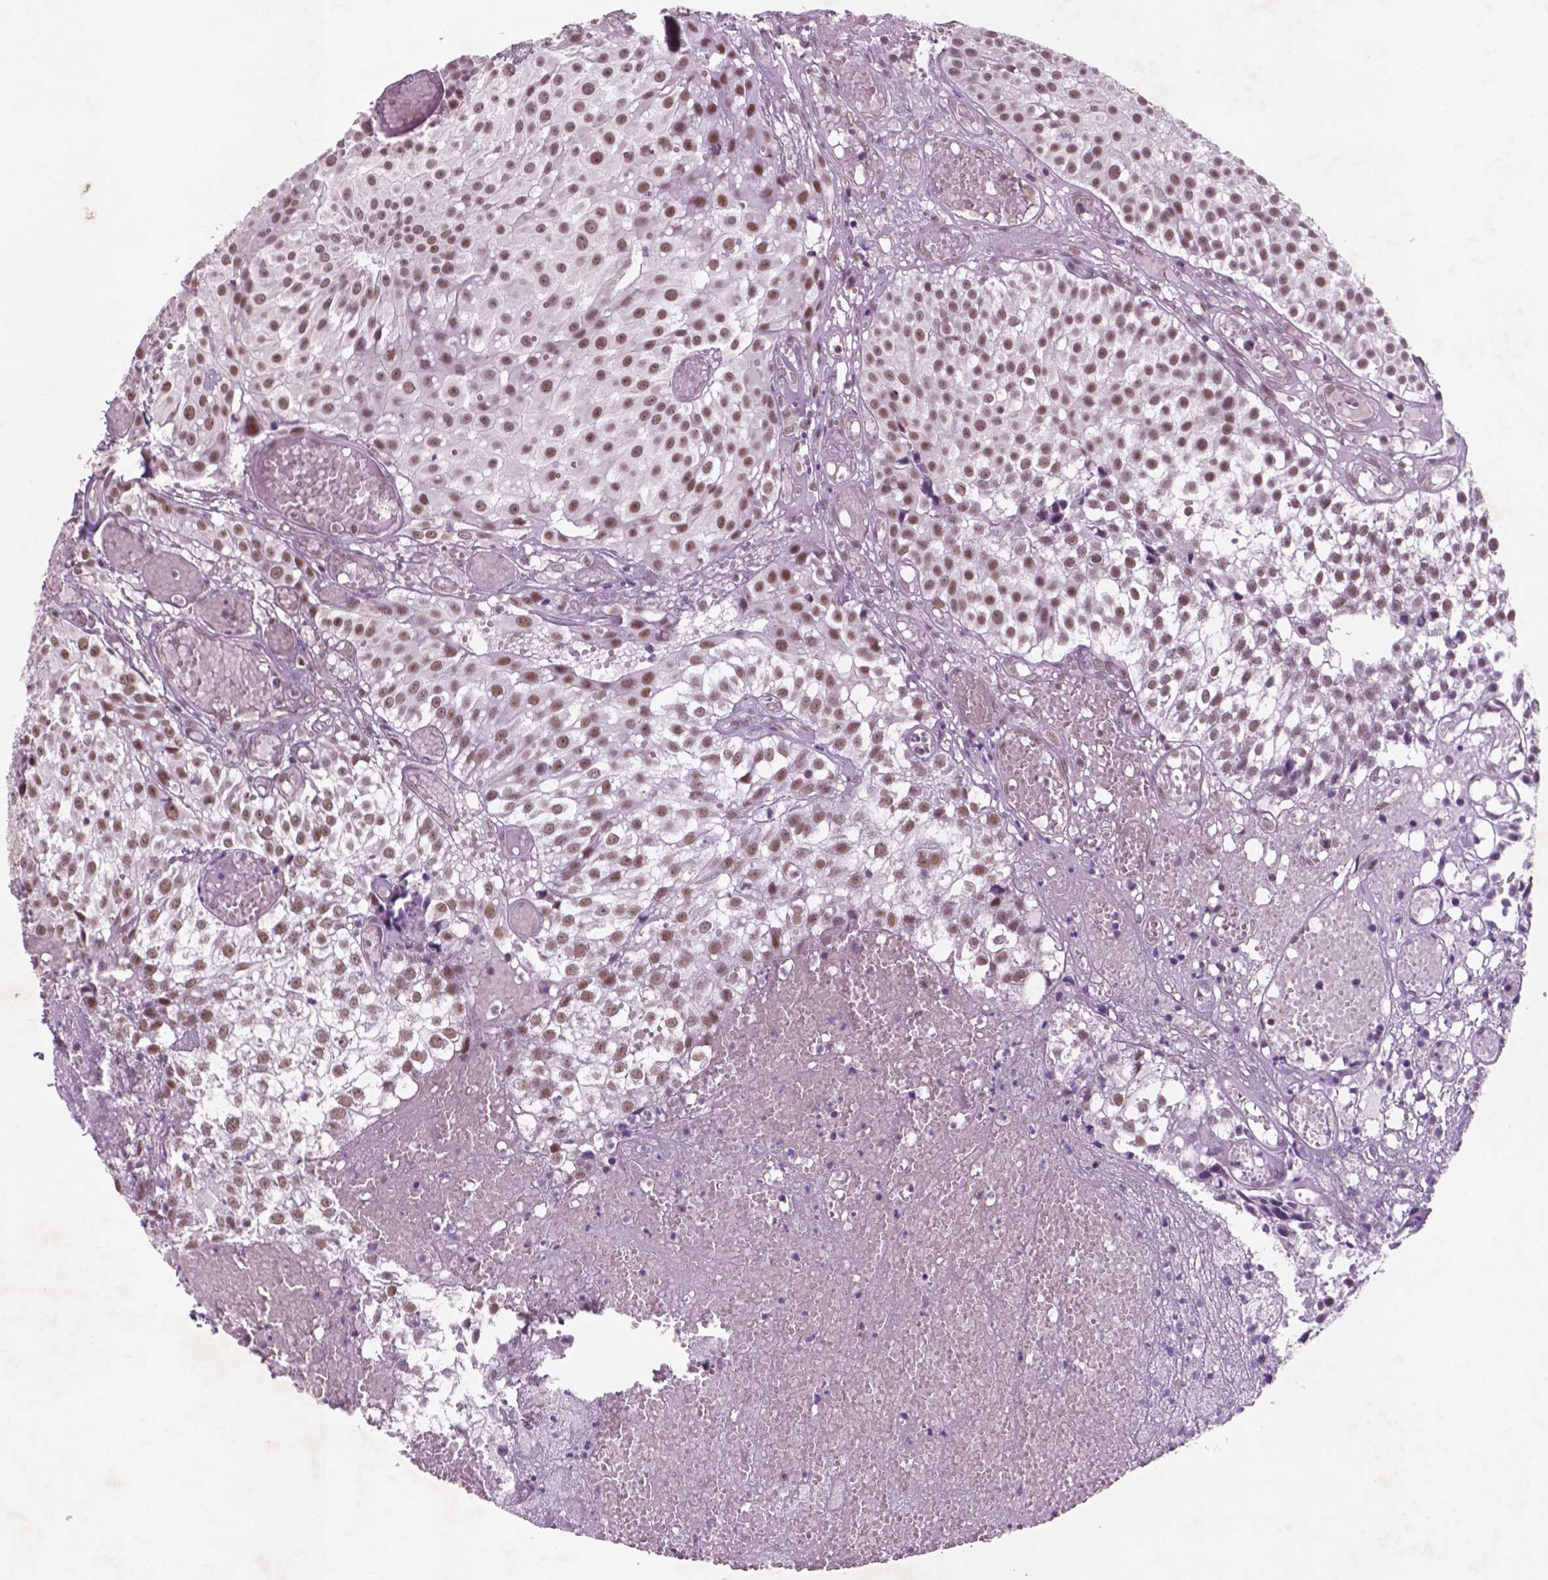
{"staining": {"intensity": "moderate", "quantity": ">75%", "location": "nuclear"}, "tissue": "urothelial cancer", "cell_type": "Tumor cells", "image_type": "cancer", "snomed": [{"axis": "morphology", "description": "Urothelial carcinoma, Low grade"}, {"axis": "topography", "description": "Urinary bladder"}], "caption": "Immunohistochemistry (DAB) staining of human urothelial cancer exhibits moderate nuclear protein expression in approximately >75% of tumor cells.", "gene": "CTR9", "patient": {"sex": "male", "age": 79}}